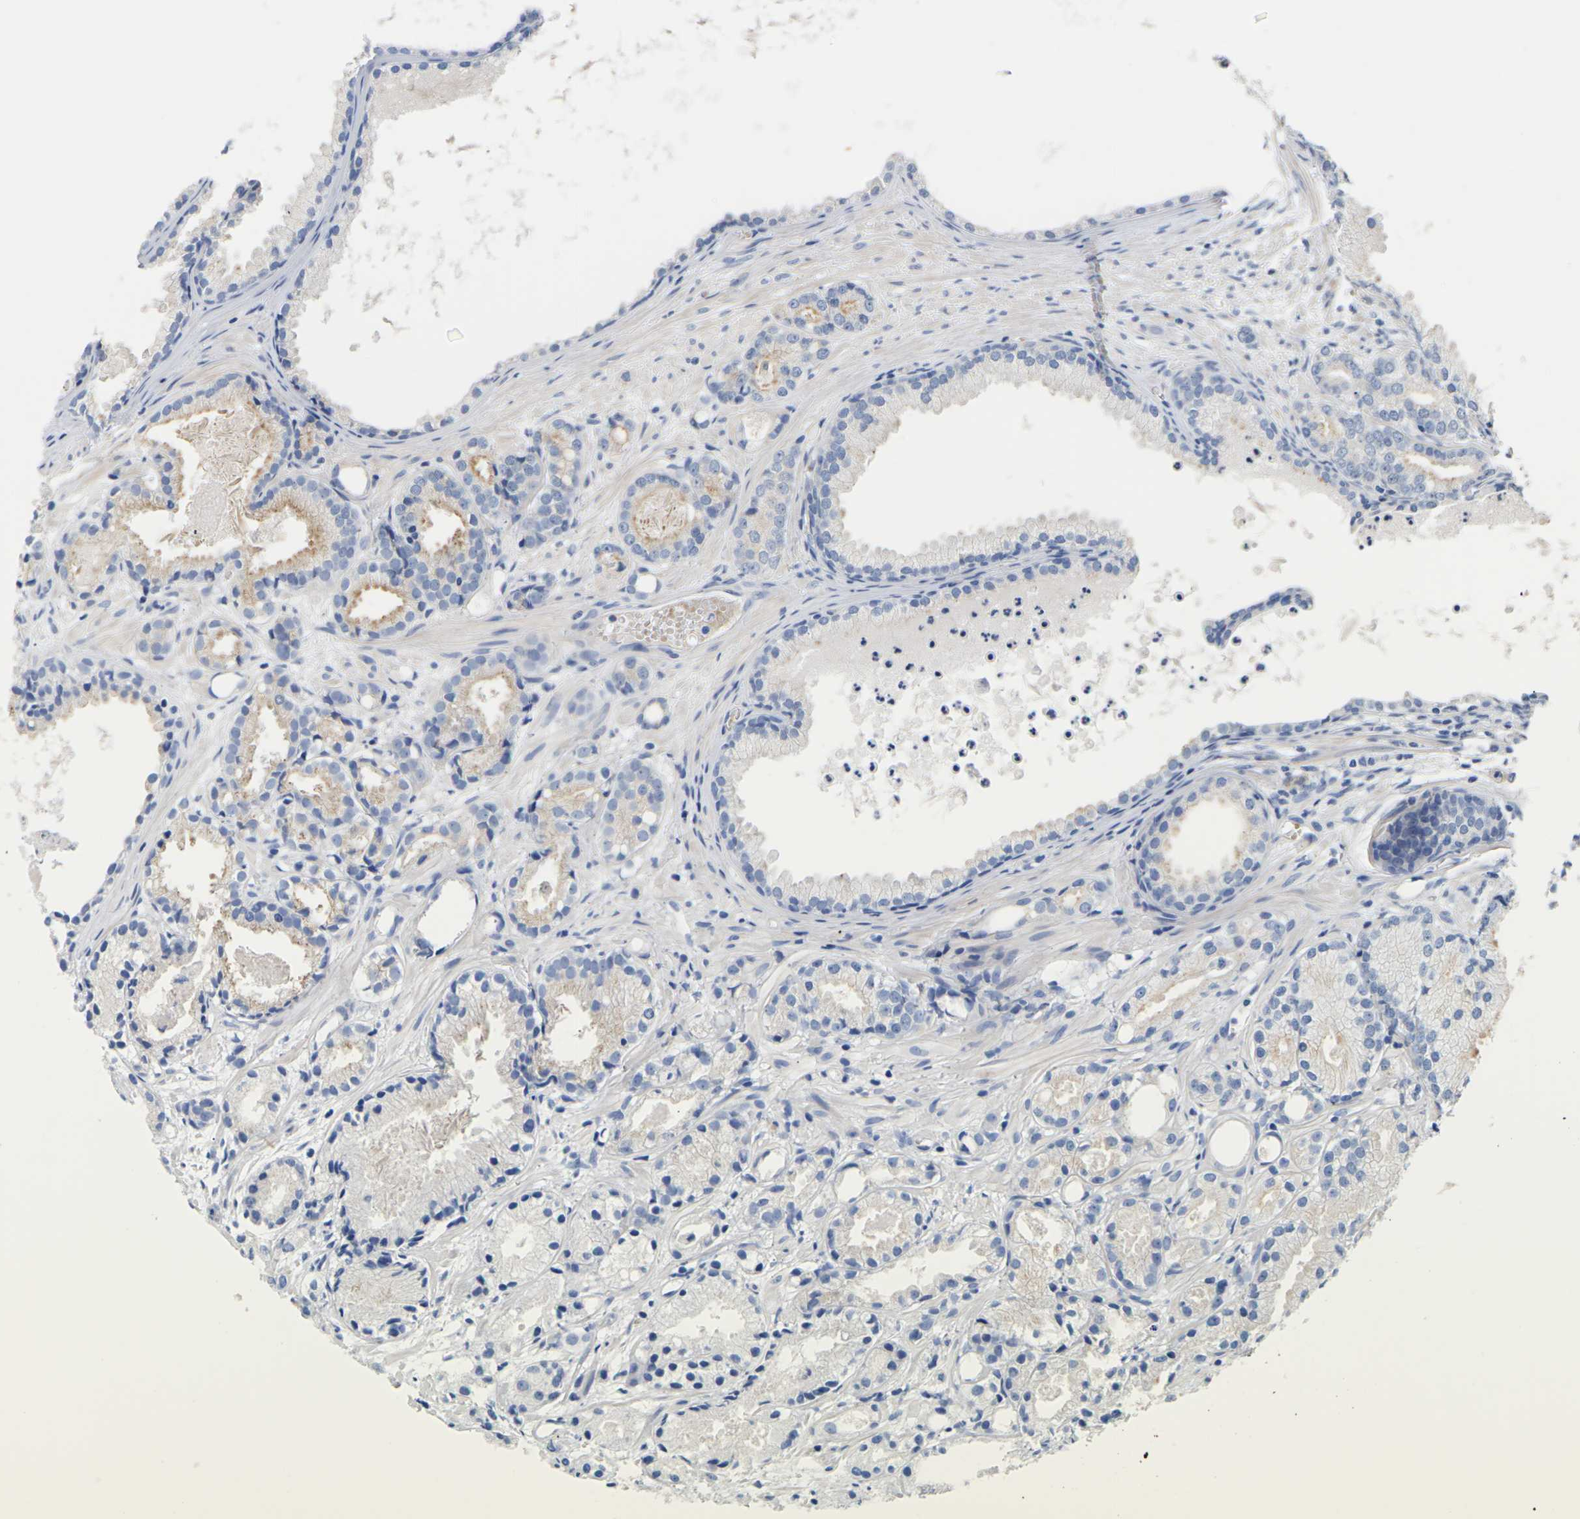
{"staining": {"intensity": "moderate", "quantity": "<25%", "location": "cytoplasmic/membranous"}, "tissue": "prostate cancer", "cell_type": "Tumor cells", "image_type": "cancer", "snomed": [{"axis": "morphology", "description": "Adenocarcinoma, Low grade"}, {"axis": "topography", "description": "Prostate"}], "caption": "Immunohistochemical staining of human prostate adenocarcinoma (low-grade) demonstrates low levels of moderate cytoplasmic/membranous expression in approximately <25% of tumor cells.", "gene": "TMCO4", "patient": {"sex": "male", "age": 72}}